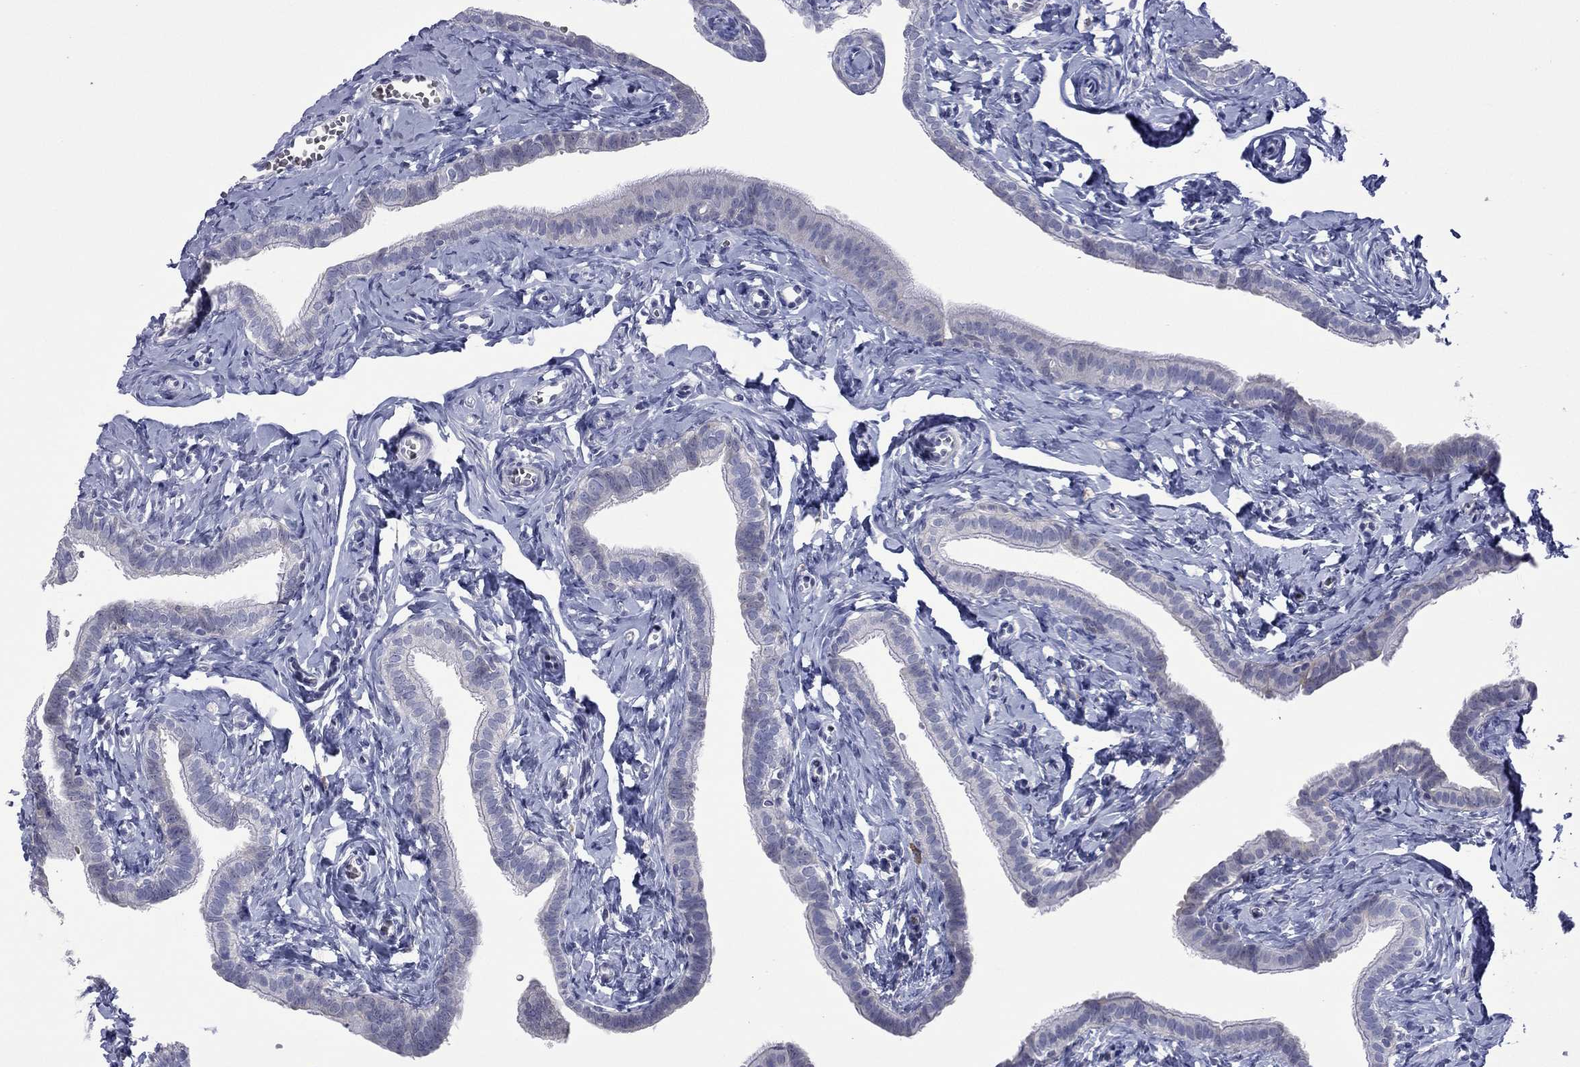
{"staining": {"intensity": "weak", "quantity": "<25%", "location": "cytoplasmic/membranous"}, "tissue": "fallopian tube", "cell_type": "Glandular cells", "image_type": "normal", "snomed": [{"axis": "morphology", "description": "Normal tissue, NOS"}, {"axis": "topography", "description": "Fallopian tube"}], "caption": "Human fallopian tube stained for a protein using IHC reveals no expression in glandular cells.", "gene": "CTNNBIP1", "patient": {"sex": "female", "age": 41}}